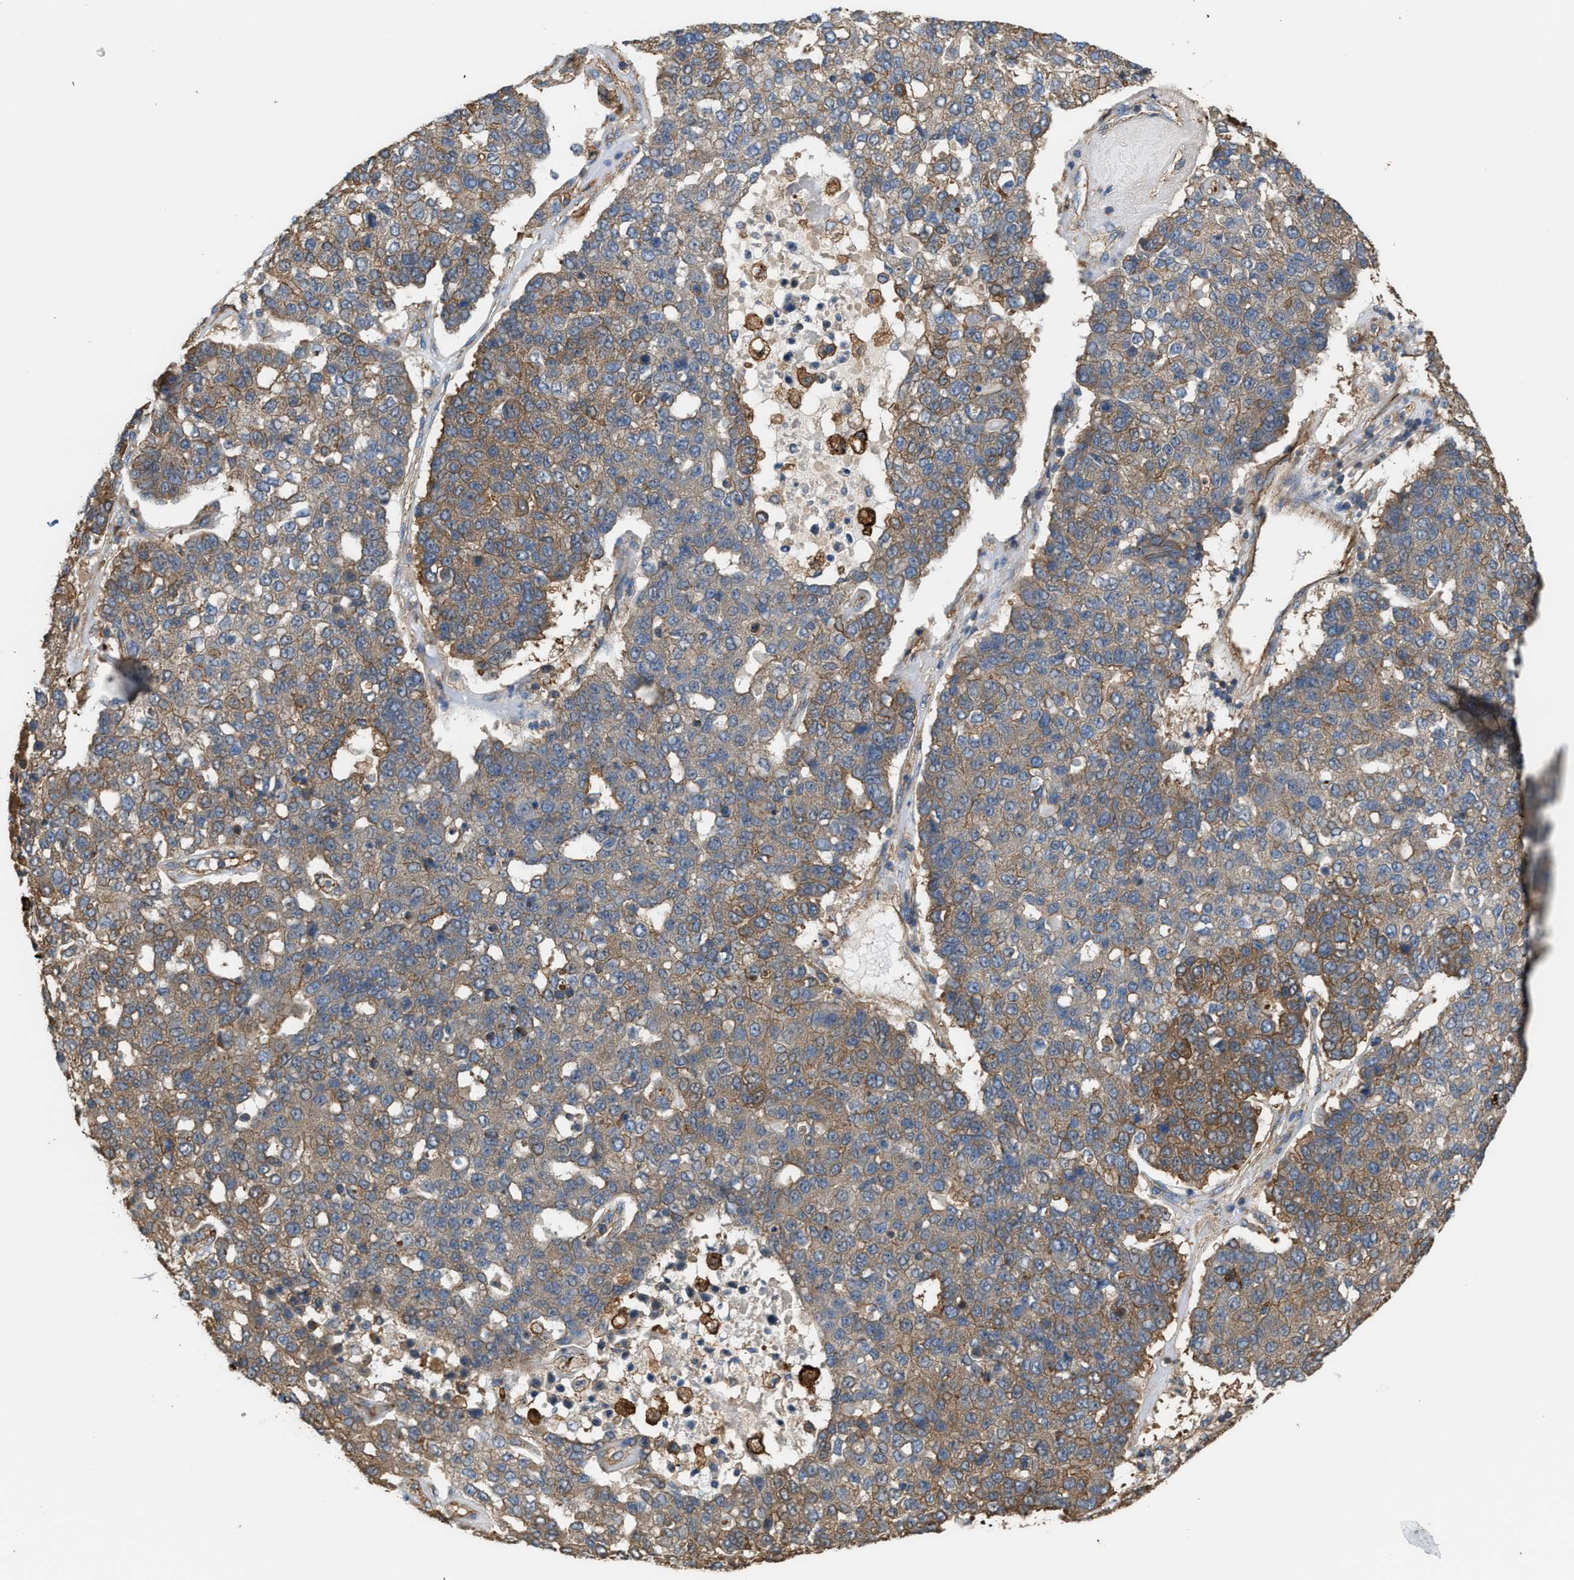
{"staining": {"intensity": "moderate", "quantity": "25%-75%", "location": "cytoplasmic/membranous"}, "tissue": "pancreatic cancer", "cell_type": "Tumor cells", "image_type": "cancer", "snomed": [{"axis": "morphology", "description": "Adenocarcinoma, NOS"}, {"axis": "topography", "description": "Pancreas"}], "caption": "The immunohistochemical stain labels moderate cytoplasmic/membranous positivity in tumor cells of pancreatic cancer tissue. The protein of interest is shown in brown color, while the nuclei are stained blue.", "gene": "ATIC", "patient": {"sex": "female", "age": 61}}